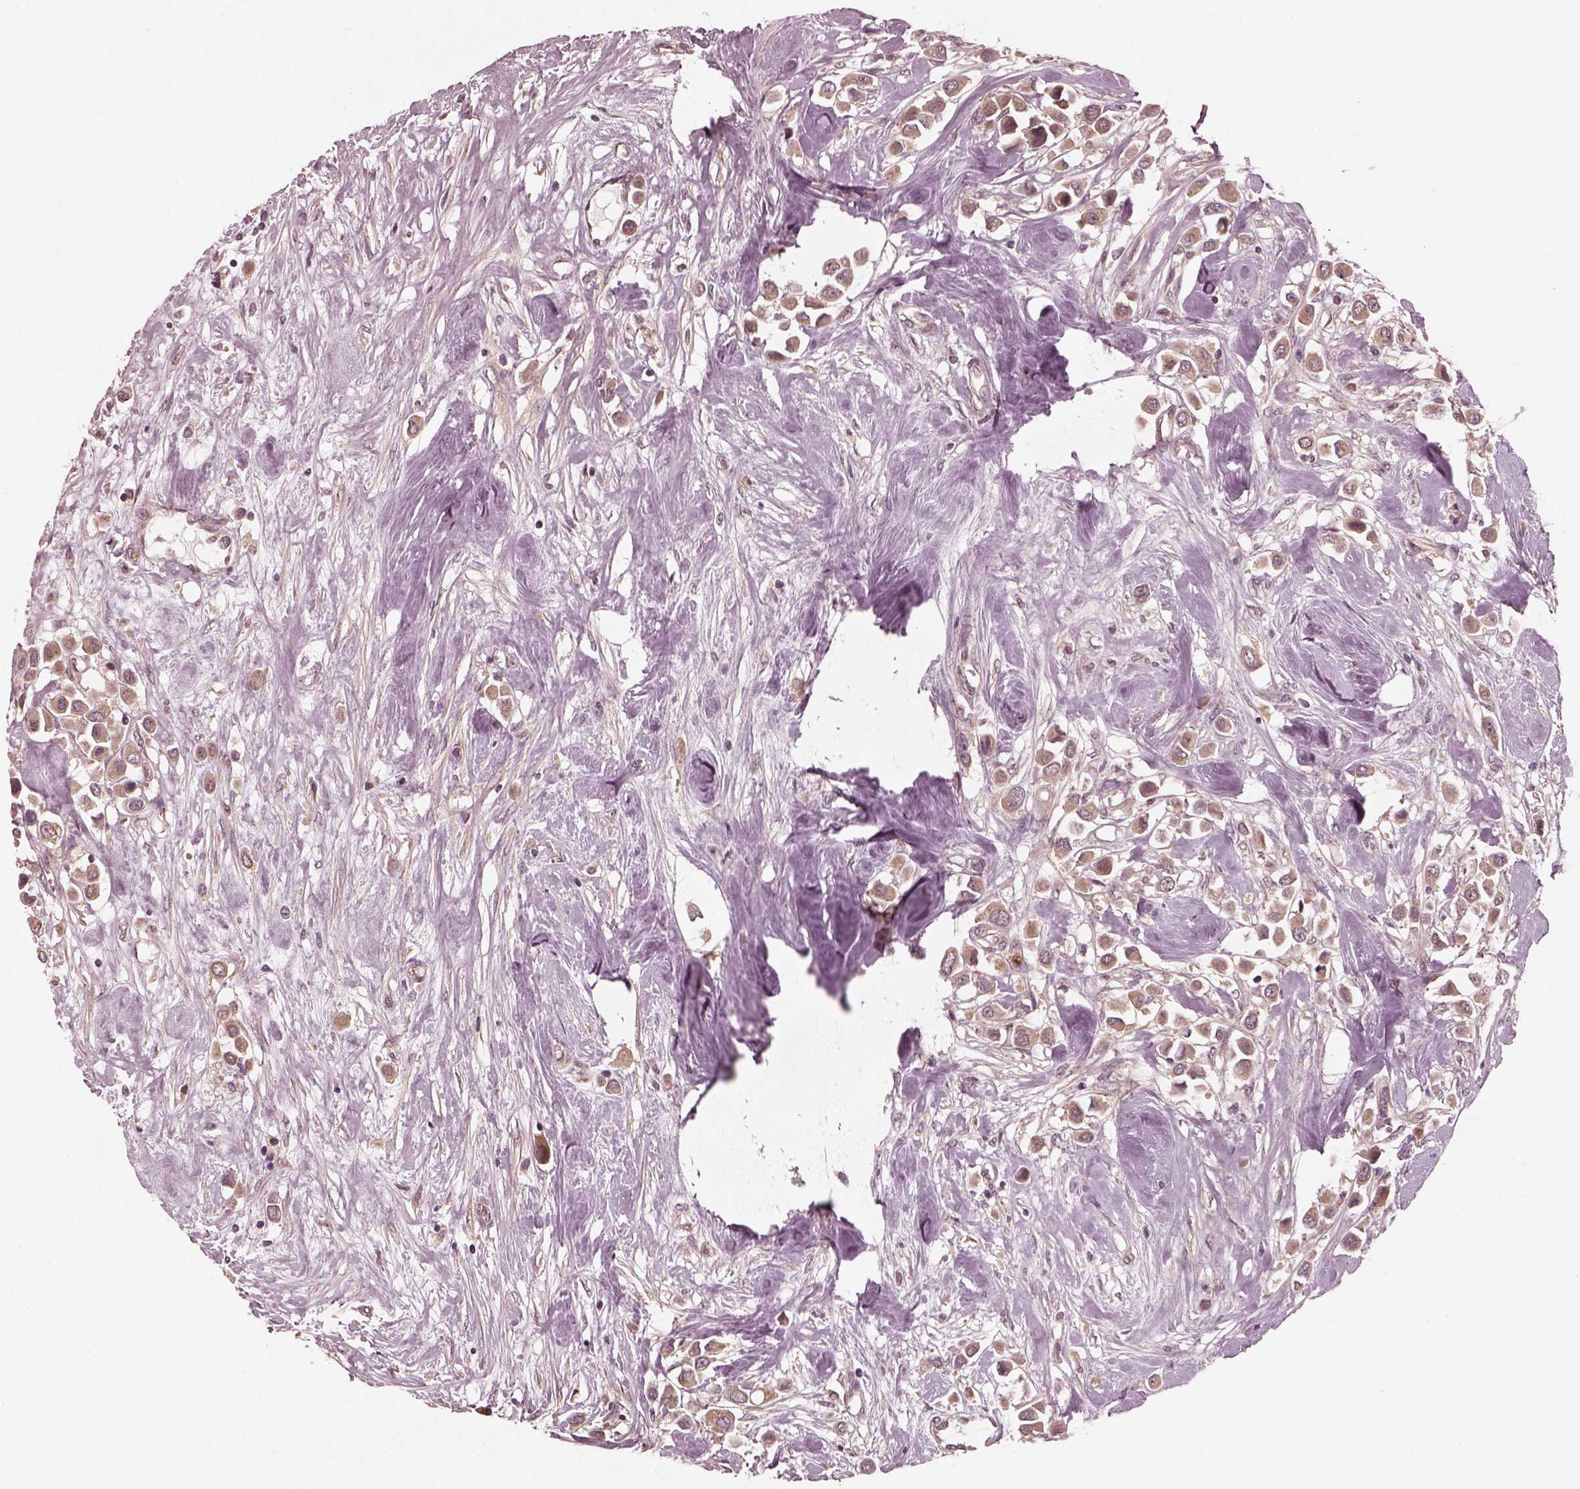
{"staining": {"intensity": "weak", "quantity": ">75%", "location": "cytoplasmic/membranous"}, "tissue": "breast cancer", "cell_type": "Tumor cells", "image_type": "cancer", "snomed": [{"axis": "morphology", "description": "Duct carcinoma"}, {"axis": "topography", "description": "Breast"}], "caption": "Breast cancer stained with a brown dye exhibits weak cytoplasmic/membranous positive staining in about >75% of tumor cells.", "gene": "FAF2", "patient": {"sex": "female", "age": 61}}